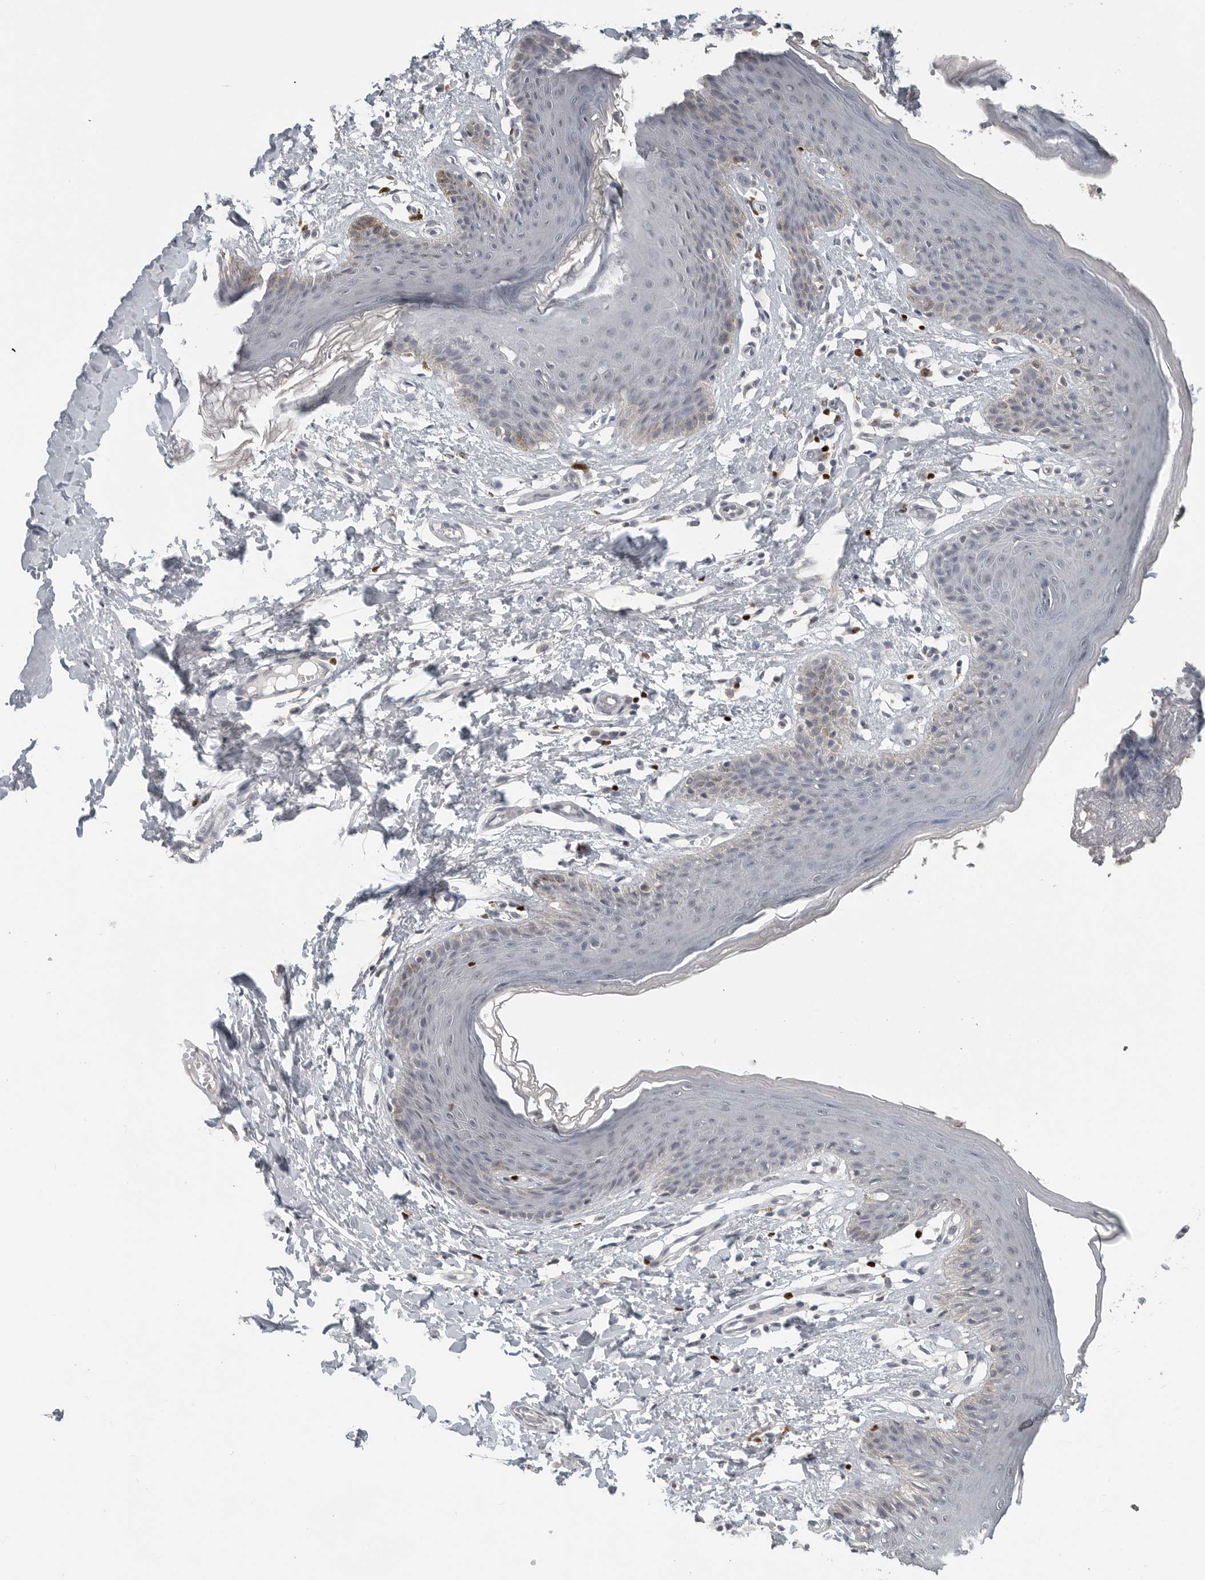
{"staining": {"intensity": "weak", "quantity": "<25%", "location": "cytoplasmic/membranous"}, "tissue": "skin", "cell_type": "Epidermal cells", "image_type": "normal", "snomed": [{"axis": "morphology", "description": "Normal tissue, NOS"}, {"axis": "topography", "description": "Vulva"}], "caption": "High power microscopy histopathology image of an immunohistochemistry histopathology image of unremarkable skin, revealing no significant expression in epidermal cells.", "gene": "FOXP3", "patient": {"sex": "female", "age": 66}}